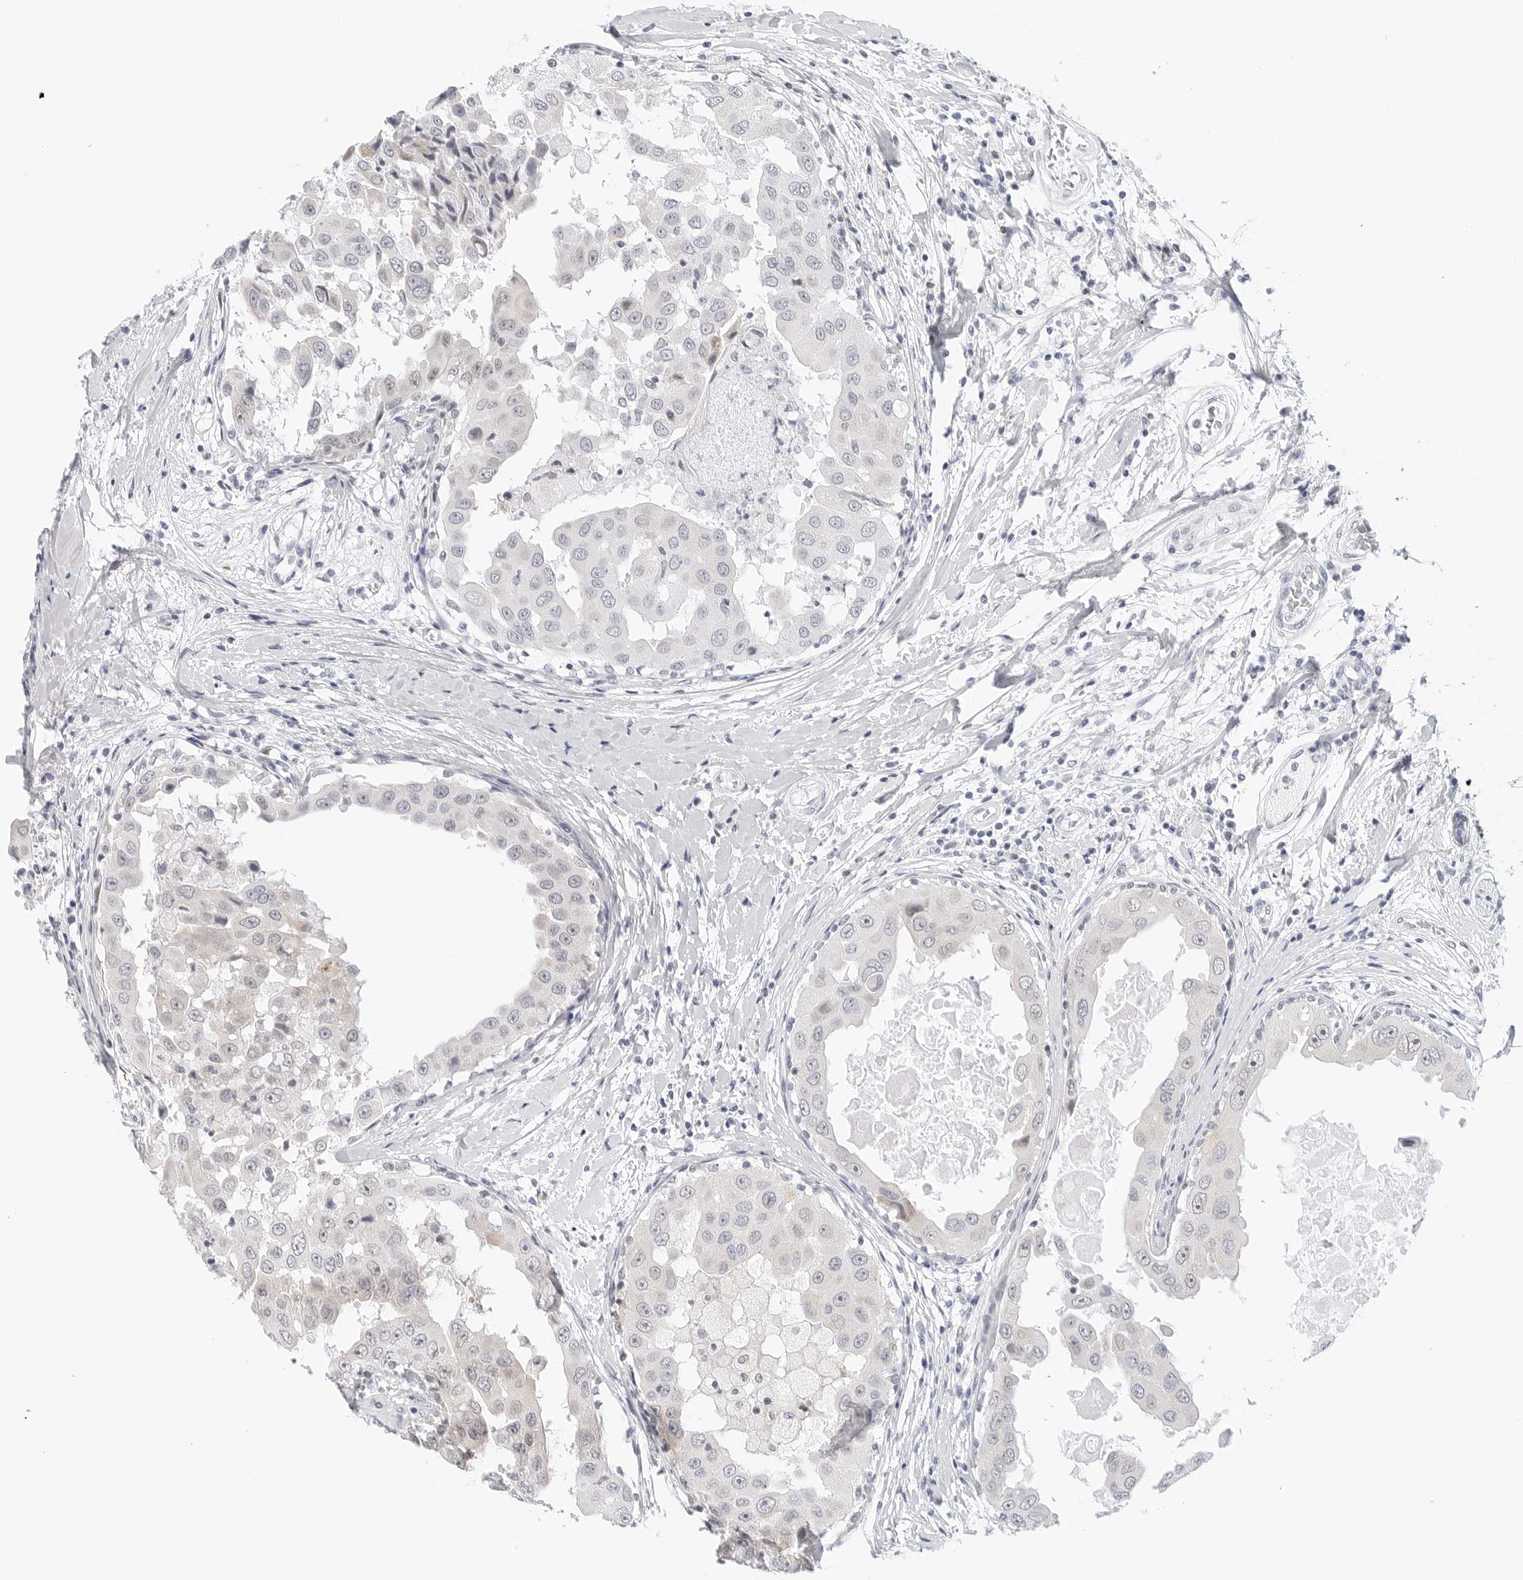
{"staining": {"intensity": "negative", "quantity": "none", "location": "none"}, "tissue": "breast cancer", "cell_type": "Tumor cells", "image_type": "cancer", "snomed": [{"axis": "morphology", "description": "Duct carcinoma"}, {"axis": "topography", "description": "Breast"}], "caption": "Immunohistochemical staining of breast cancer (invasive ductal carcinoma) exhibits no significant staining in tumor cells.", "gene": "TSEN2", "patient": {"sex": "female", "age": 27}}